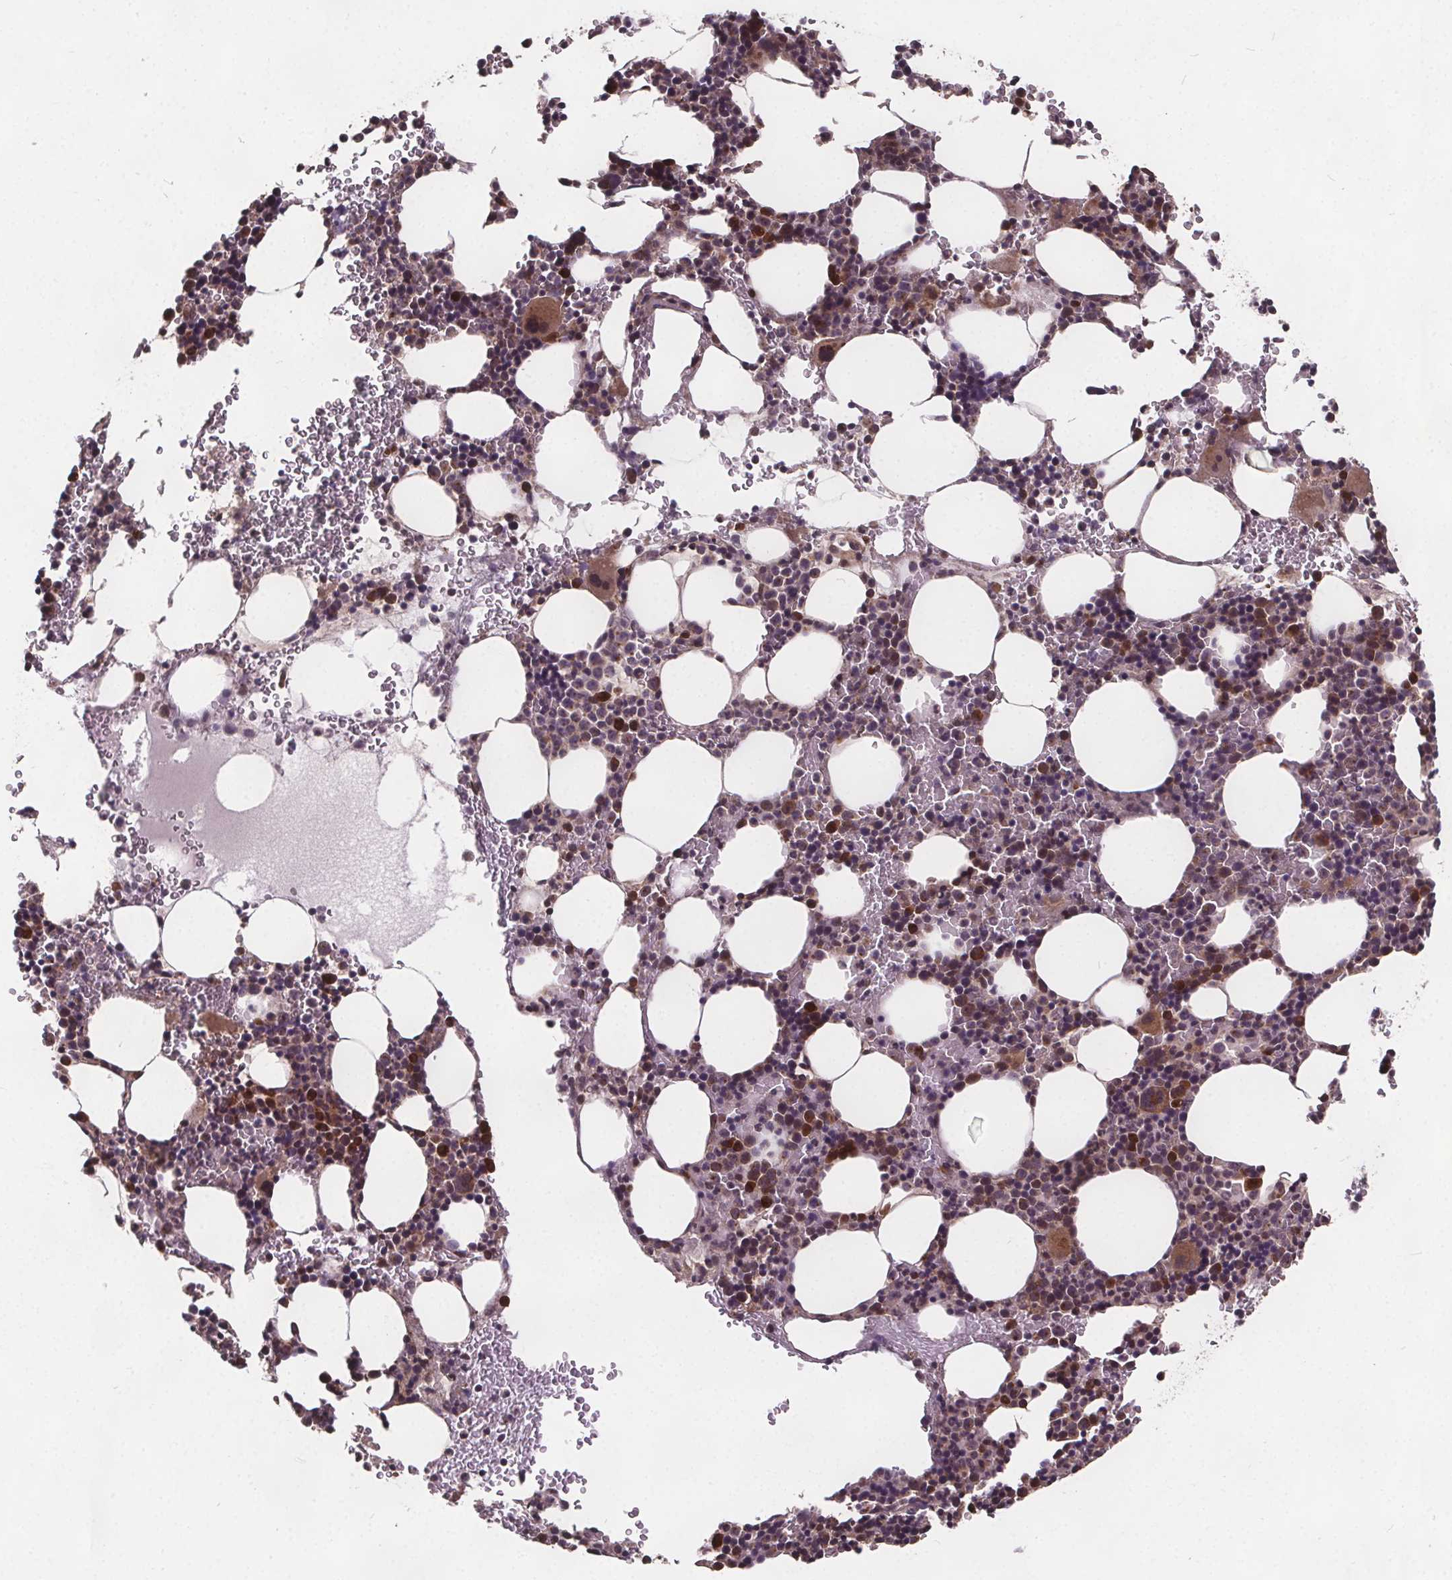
{"staining": {"intensity": "moderate", "quantity": "<25%", "location": "cytoplasmic/membranous,nuclear"}, "tissue": "bone marrow", "cell_type": "Hematopoietic cells", "image_type": "normal", "snomed": [{"axis": "morphology", "description": "Normal tissue, NOS"}, {"axis": "topography", "description": "Bone marrow"}], "caption": "Protein staining shows moderate cytoplasmic/membranous,nuclear staining in about <25% of hematopoietic cells in normal bone marrow.", "gene": "USP9X", "patient": {"sex": "male", "age": 82}}